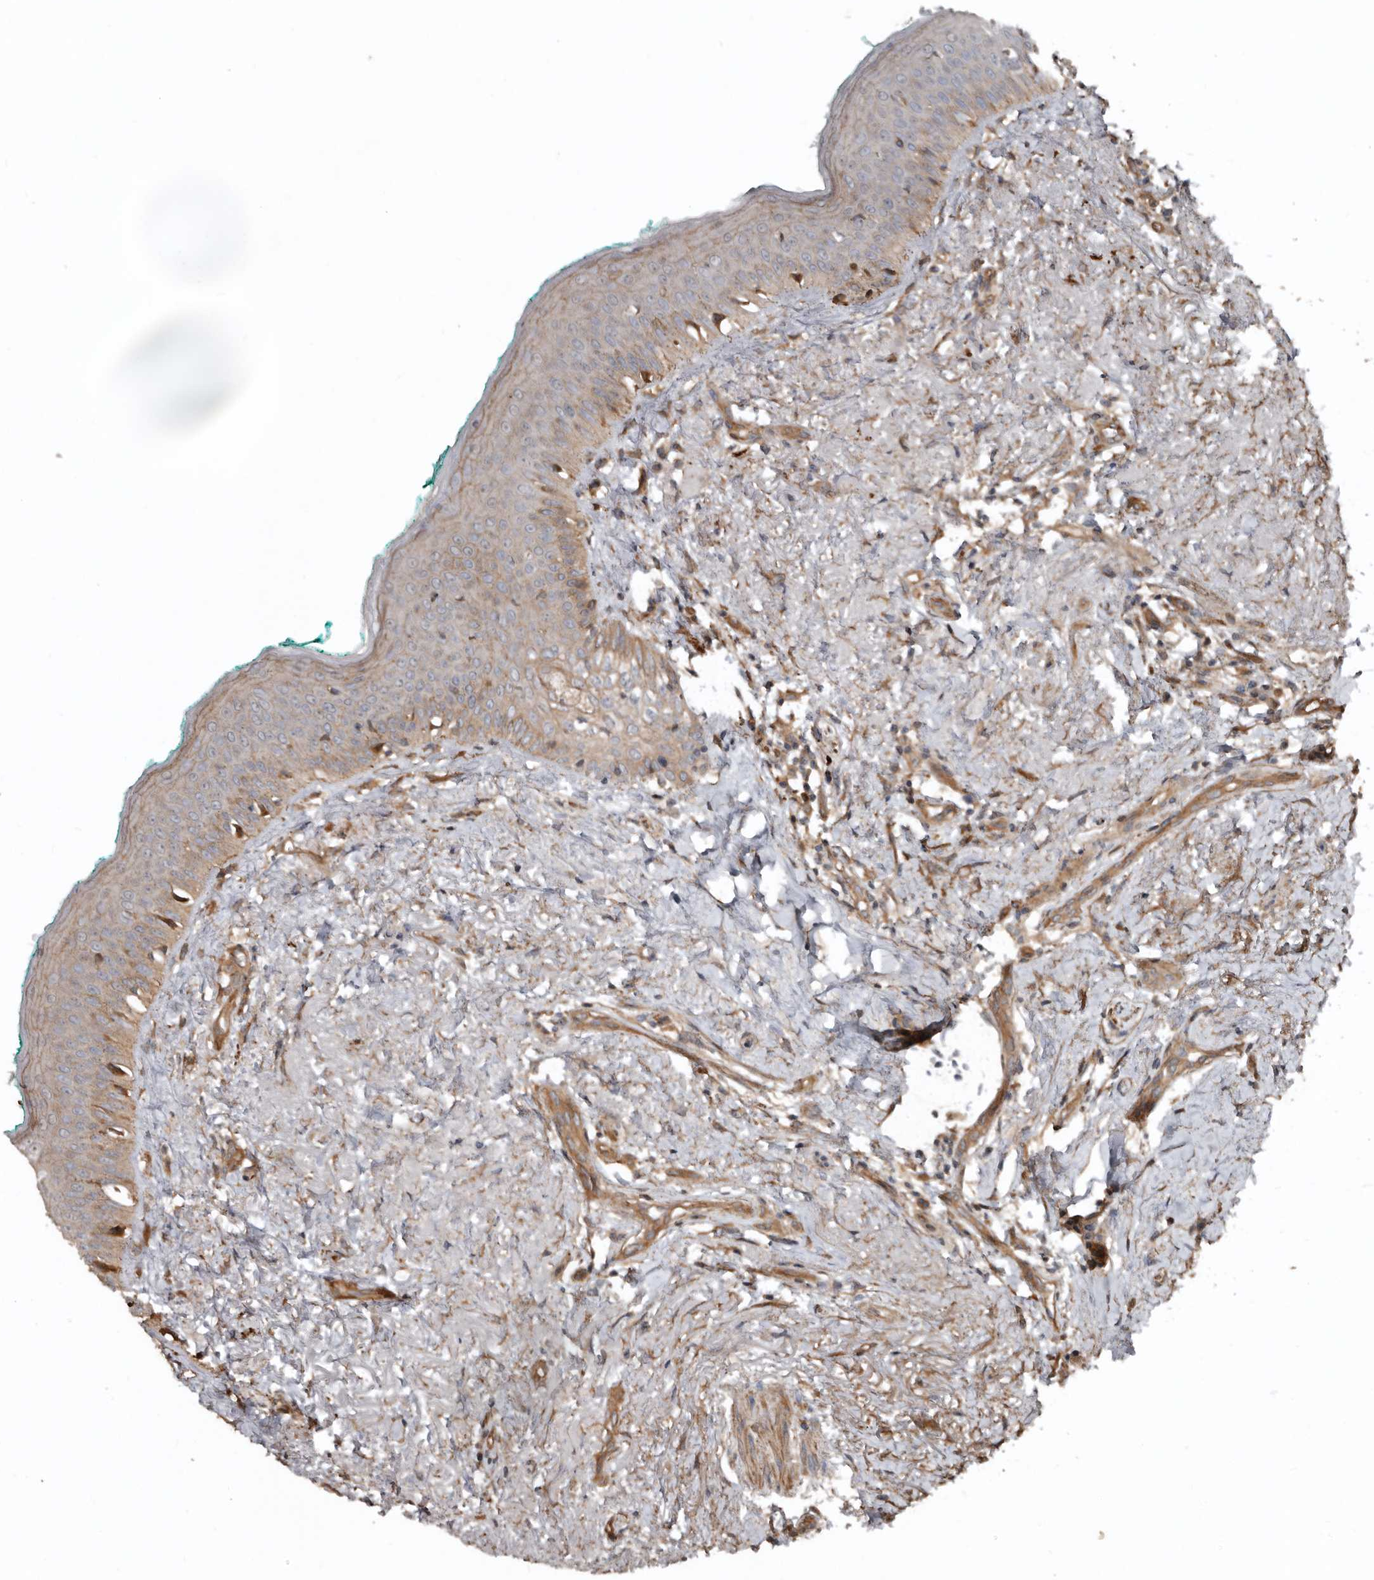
{"staining": {"intensity": "moderate", "quantity": "<25%", "location": "cytoplasmic/membranous"}, "tissue": "oral mucosa", "cell_type": "Squamous epithelial cells", "image_type": "normal", "snomed": [{"axis": "morphology", "description": "Normal tissue, NOS"}, {"axis": "topography", "description": "Oral tissue"}], "caption": "Unremarkable oral mucosa displays moderate cytoplasmic/membranous staining in about <25% of squamous epithelial cells, visualized by immunohistochemistry.", "gene": "EXOC3L1", "patient": {"sex": "female", "age": 70}}